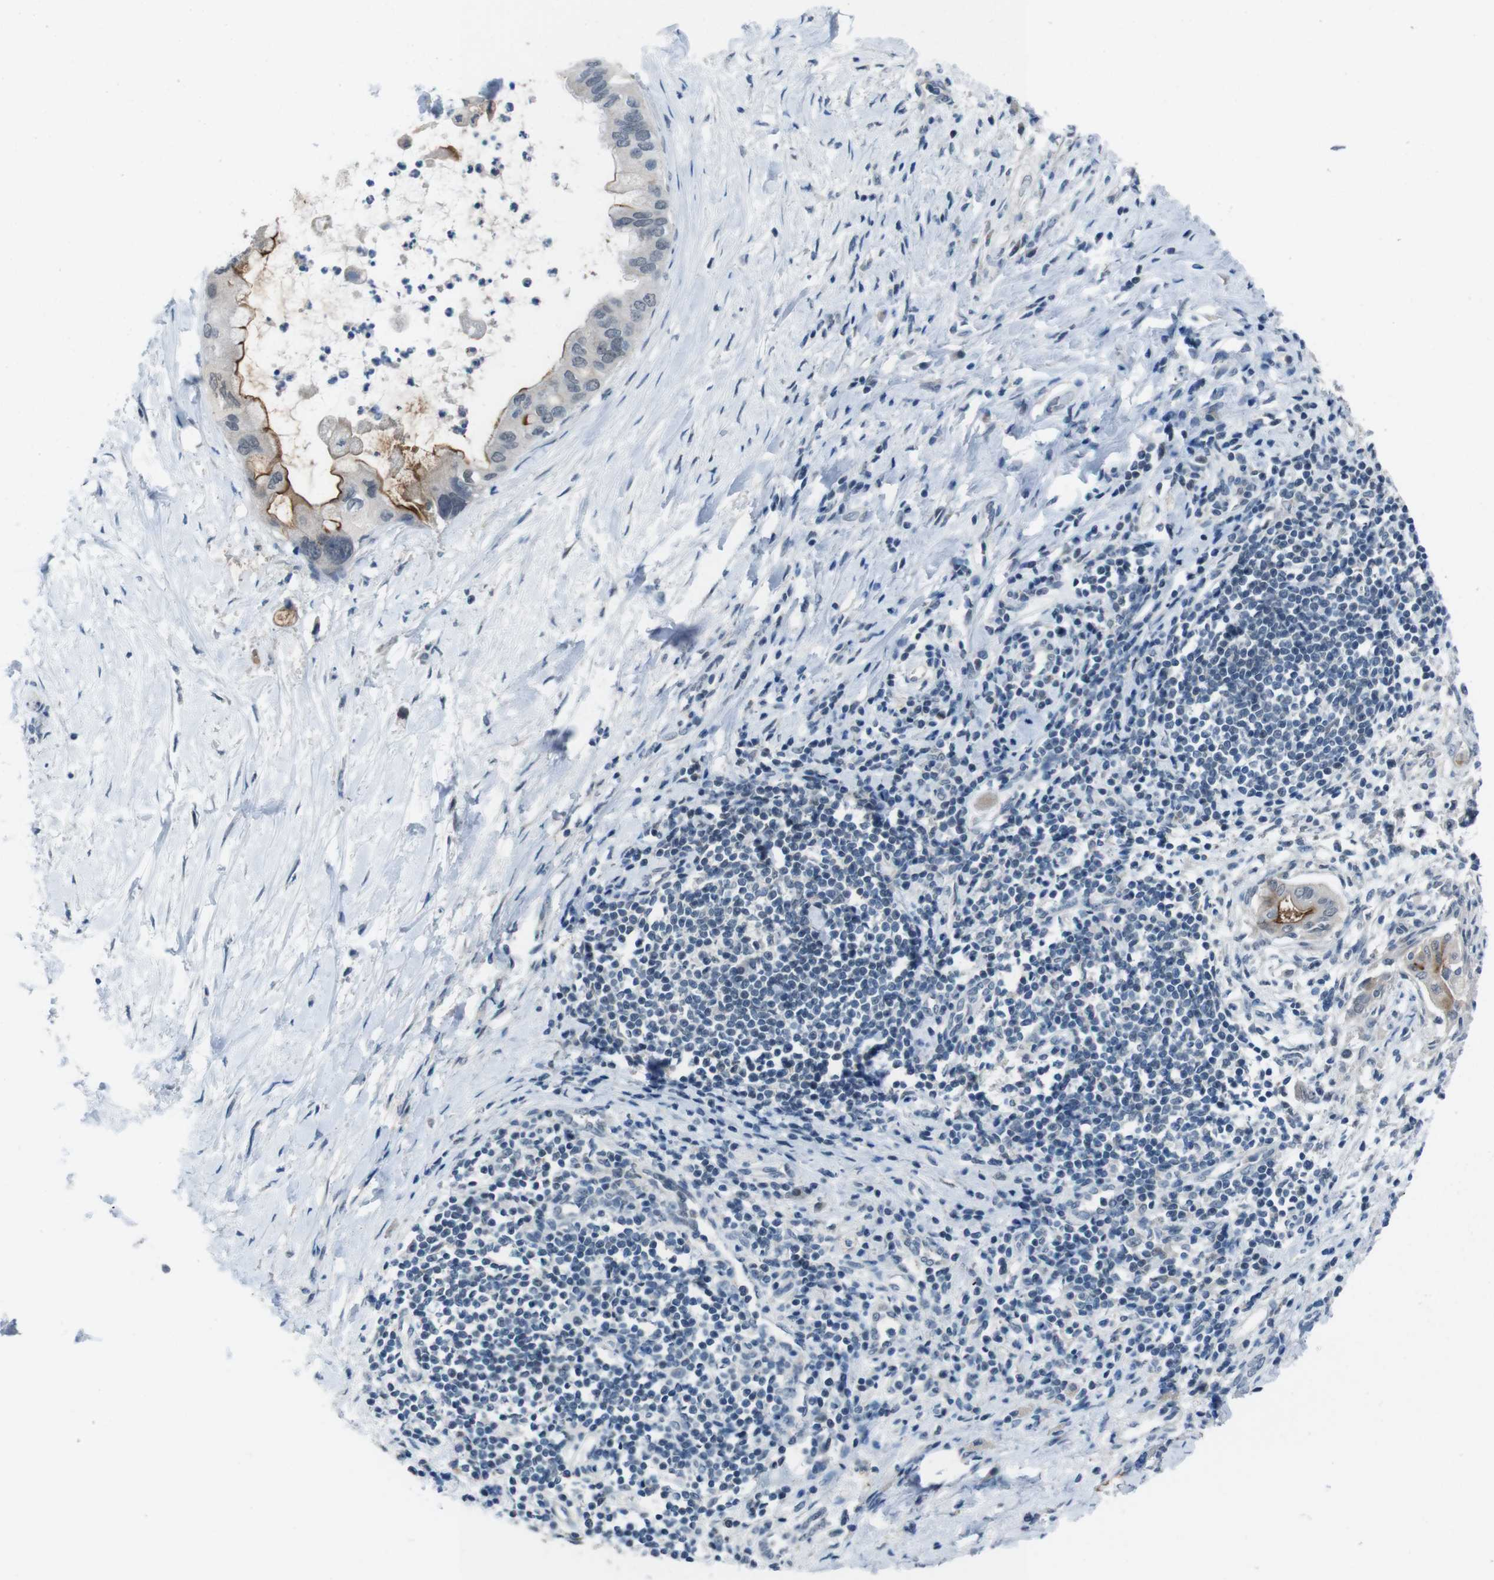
{"staining": {"intensity": "moderate", "quantity": ">75%", "location": "cytoplasmic/membranous"}, "tissue": "pancreatic cancer", "cell_type": "Tumor cells", "image_type": "cancer", "snomed": [{"axis": "morphology", "description": "Adenocarcinoma, NOS"}, {"axis": "topography", "description": "Pancreas"}], "caption": "Approximately >75% of tumor cells in human pancreatic adenocarcinoma demonstrate moderate cytoplasmic/membranous protein staining as visualized by brown immunohistochemical staining.", "gene": "CDHR2", "patient": {"sex": "male", "age": 55}}